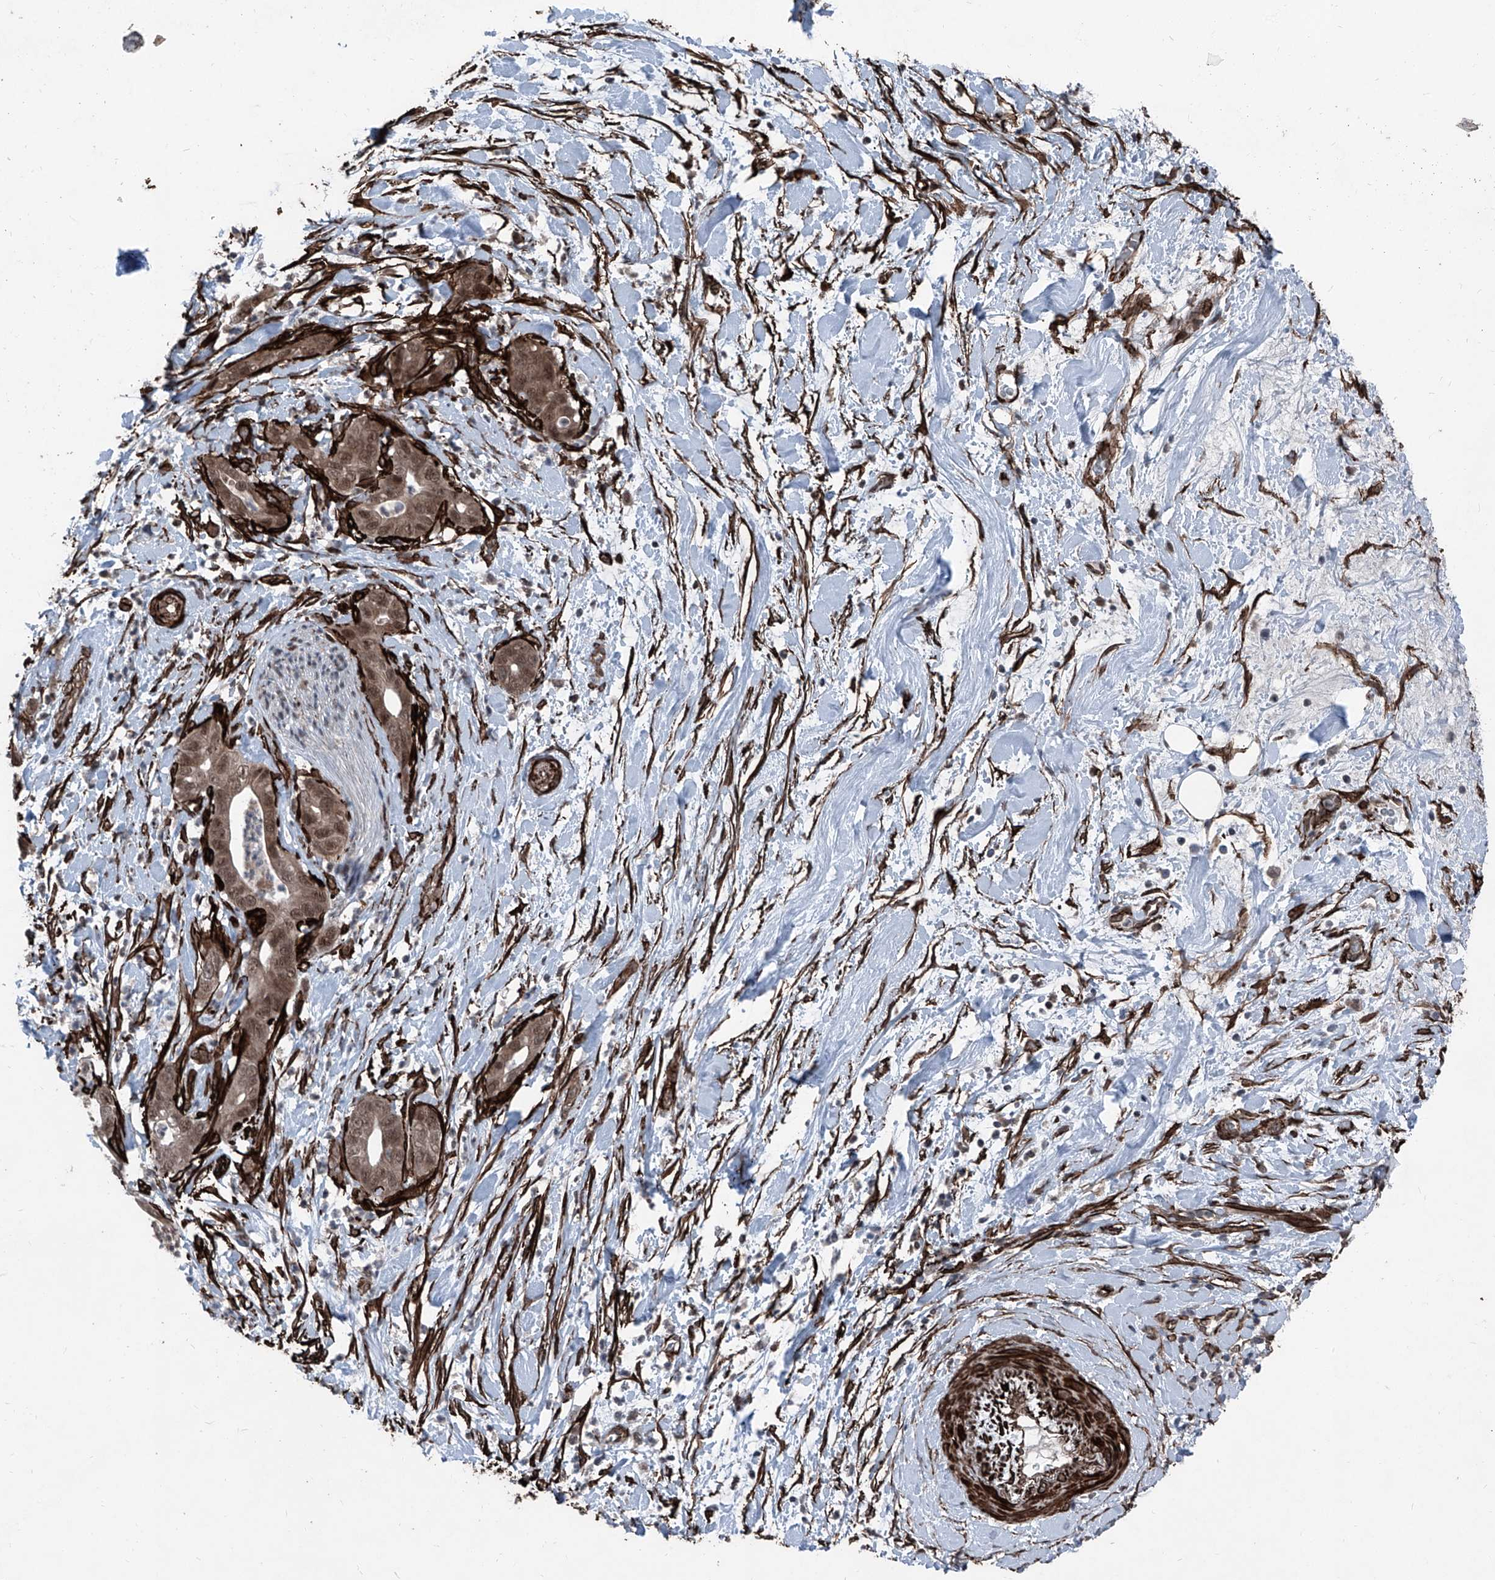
{"staining": {"intensity": "moderate", "quantity": ">75%", "location": "cytoplasmic/membranous,nuclear"}, "tissue": "pancreatic cancer", "cell_type": "Tumor cells", "image_type": "cancer", "snomed": [{"axis": "morphology", "description": "Adenocarcinoma, NOS"}, {"axis": "topography", "description": "Pancreas"}], "caption": "Protein analysis of adenocarcinoma (pancreatic) tissue reveals moderate cytoplasmic/membranous and nuclear staining in about >75% of tumor cells.", "gene": "COA7", "patient": {"sex": "female", "age": 78}}